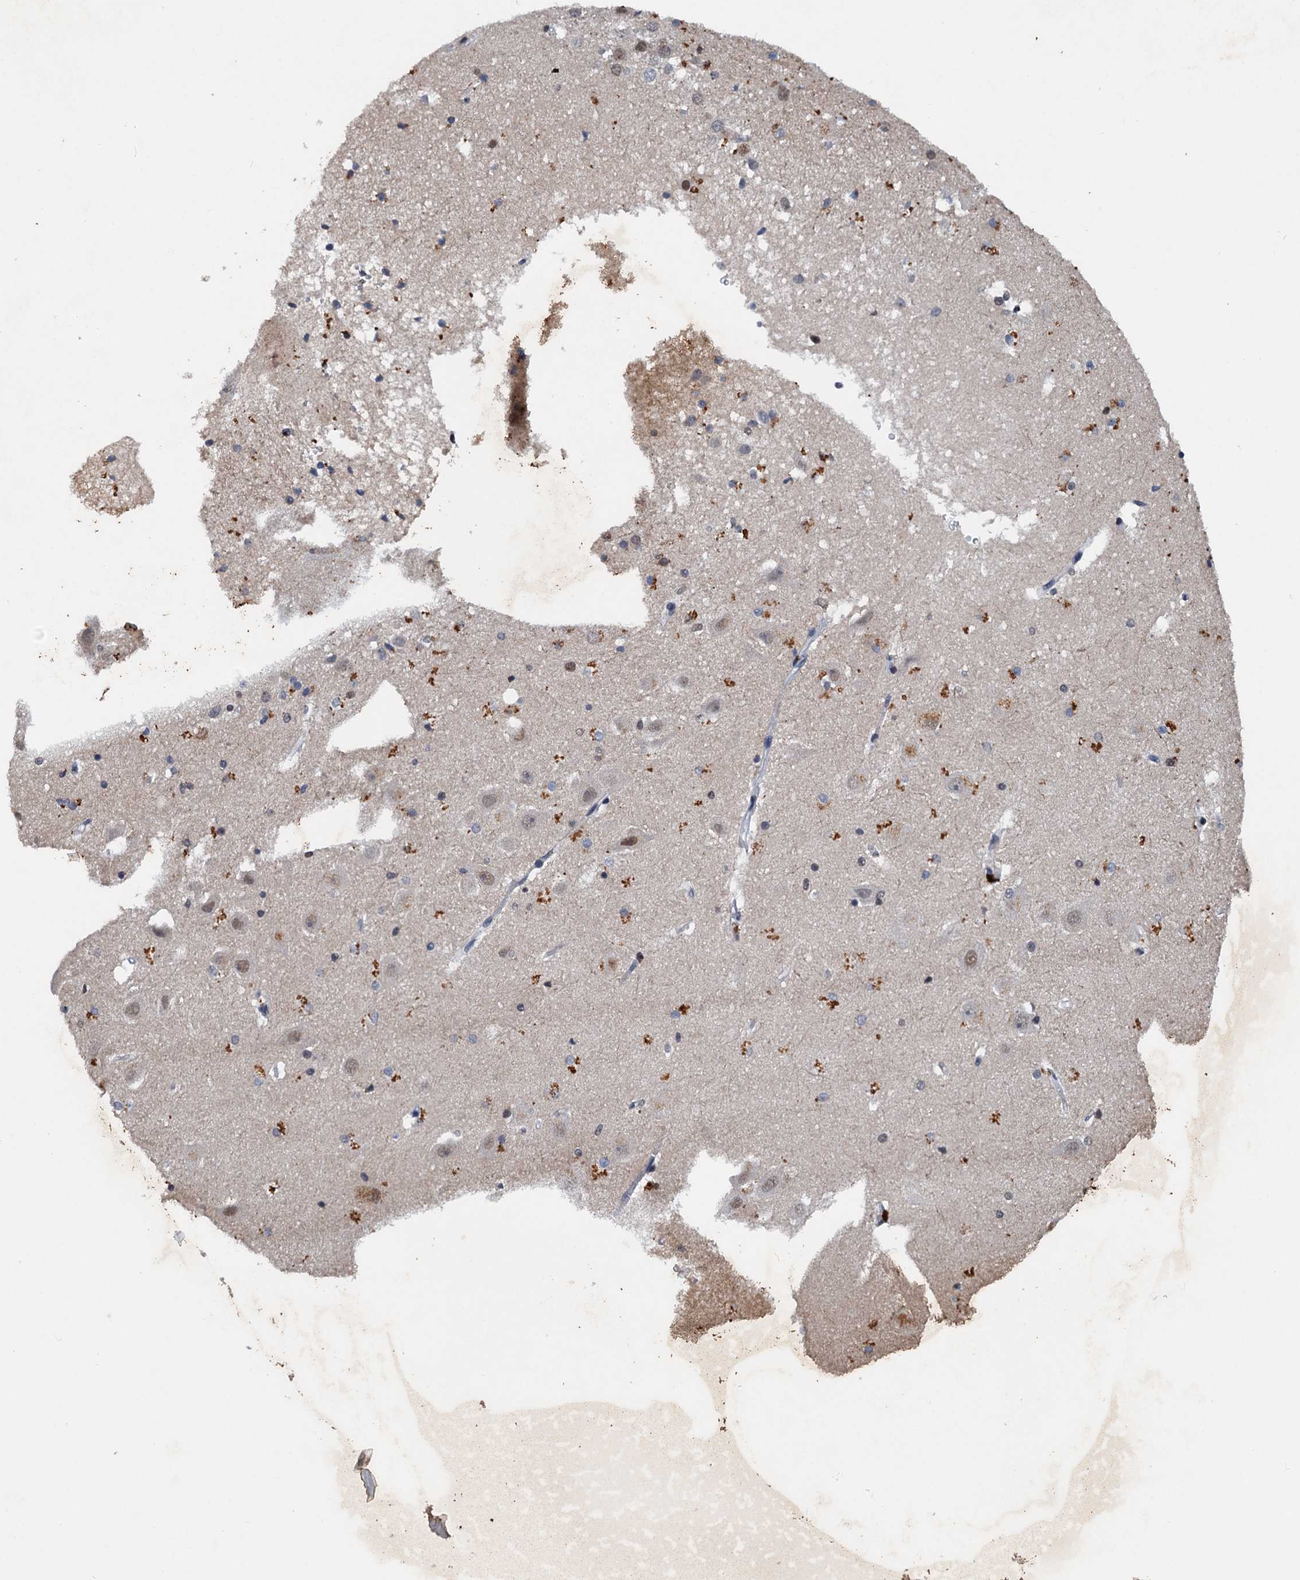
{"staining": {"intensity": "negative", "quantity": "none", "location": "none"}, "tissue": "hippocampus", "cell_type": "Glial cells", "image_type": "normal", "snomed": [{"axis": "morphology", "description": "Normal tissue, NOS"}, {"axis": "topography", "description": "Hippocampus"}], "caption": "High magnification brightfield microscopy of unremarkable hippocampus stained with DAB (brown) and counterstained with hematoxylin (blue): glial cells show no significant expression. (DAB (3,3'-diaminobenzidine) immunohistochemistry (IHC), high magnification).", "gene": "CSTF3", "patient": {"sex": "female", "age": 52}}